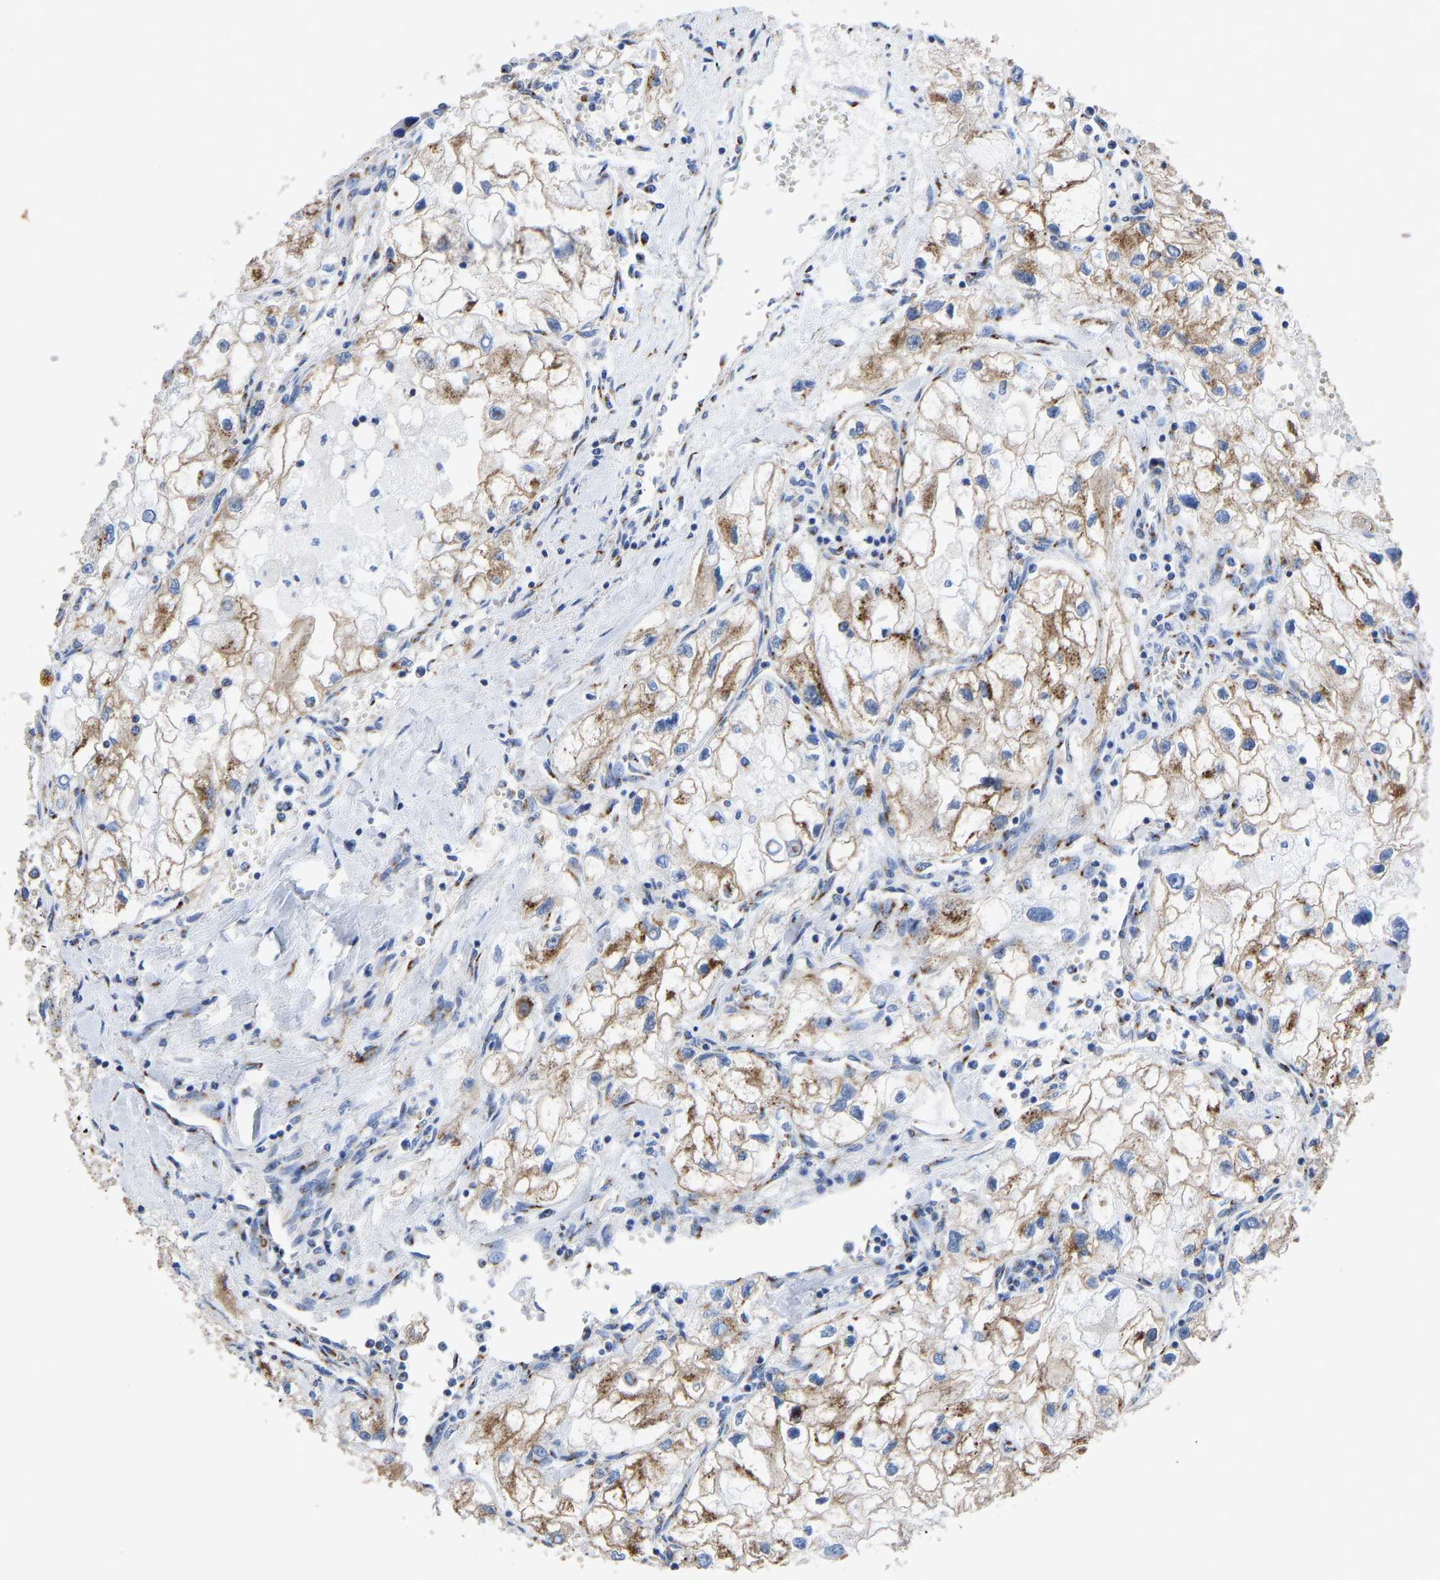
{"staining": {"intensity": "moderate", "quantity": ">75%", "location": "cytoplasmic/membranous"}, "tissue": "renal cancer", "cell_type": "Tumor cells", "image_type": "cancer", "snomed": [{"axis": "morphology", "description": "Adenocarcinoma, NOS"}, {"axis": "topography", "description": "Kidney"}], "caption": "A photomicrograph of adenocarcinoma (renal) stained for a protein shows moderate cytoplasmic/membranous brown staining in tumor cells.", "gene": "TMEM87A", "patient": {"sex": "female", "age": 70}}